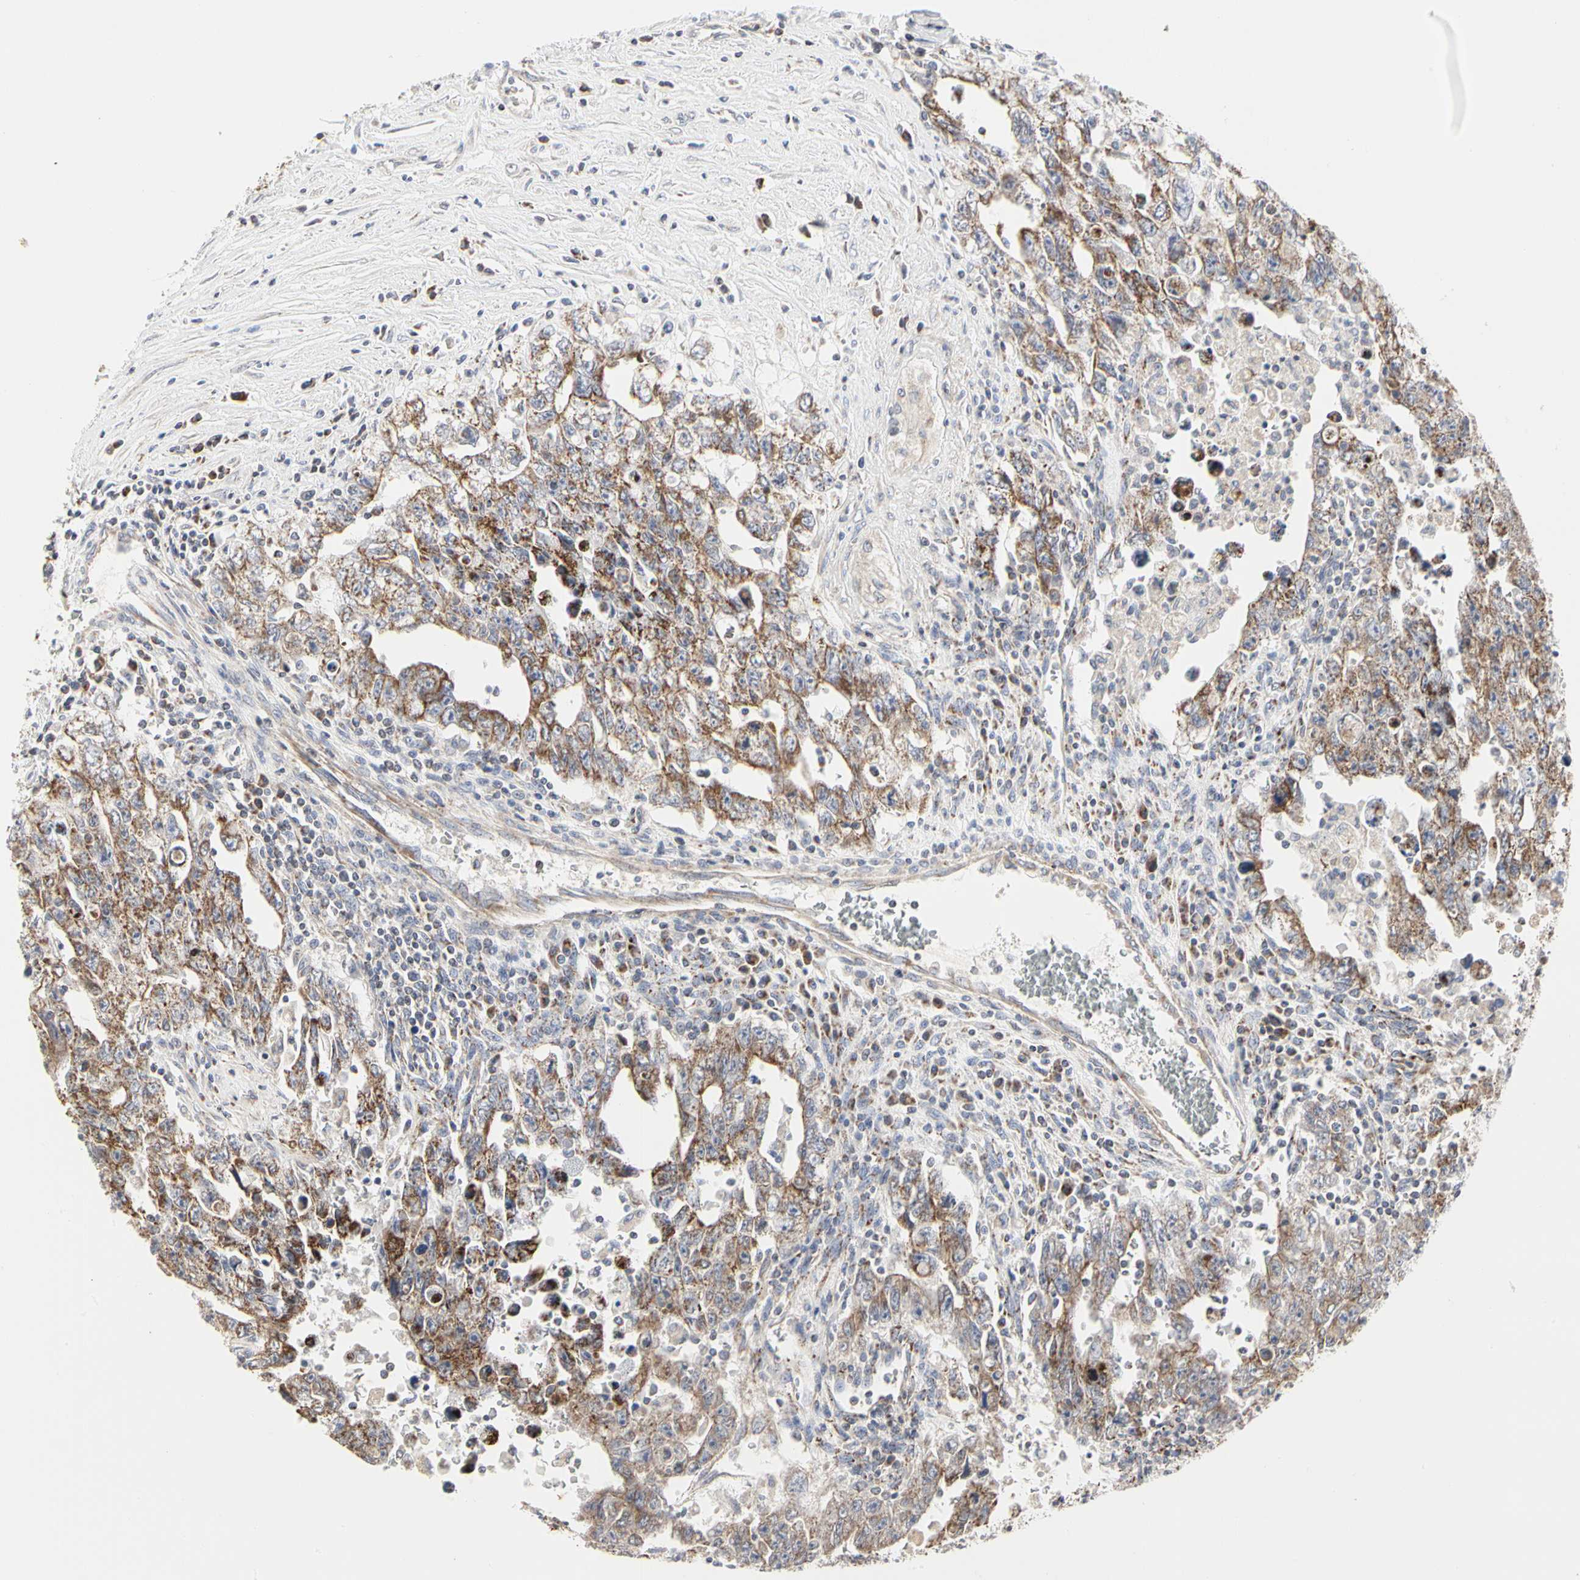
{"staining": {"intensity": "moderate", "quantity": ">75%", "location": "cytoplasmic/membranous"}, "tissue": "testis cancer", "cell_type": "Tumor cells", "image_type": "cancer", "snomed": [{"axis": "morphology", "description": "Carcinoma, Embryonal, NOS"}, {"axis": "topography", "description": "Testis"}], "caption": "Immunohistochemical staining of human testis cancer shows moderate cytoplasmic/membranous protein positivity in approximately >75% of tumor cells.", "gene": "TSKU", "patient": {"sex": "male", "age": 28}}